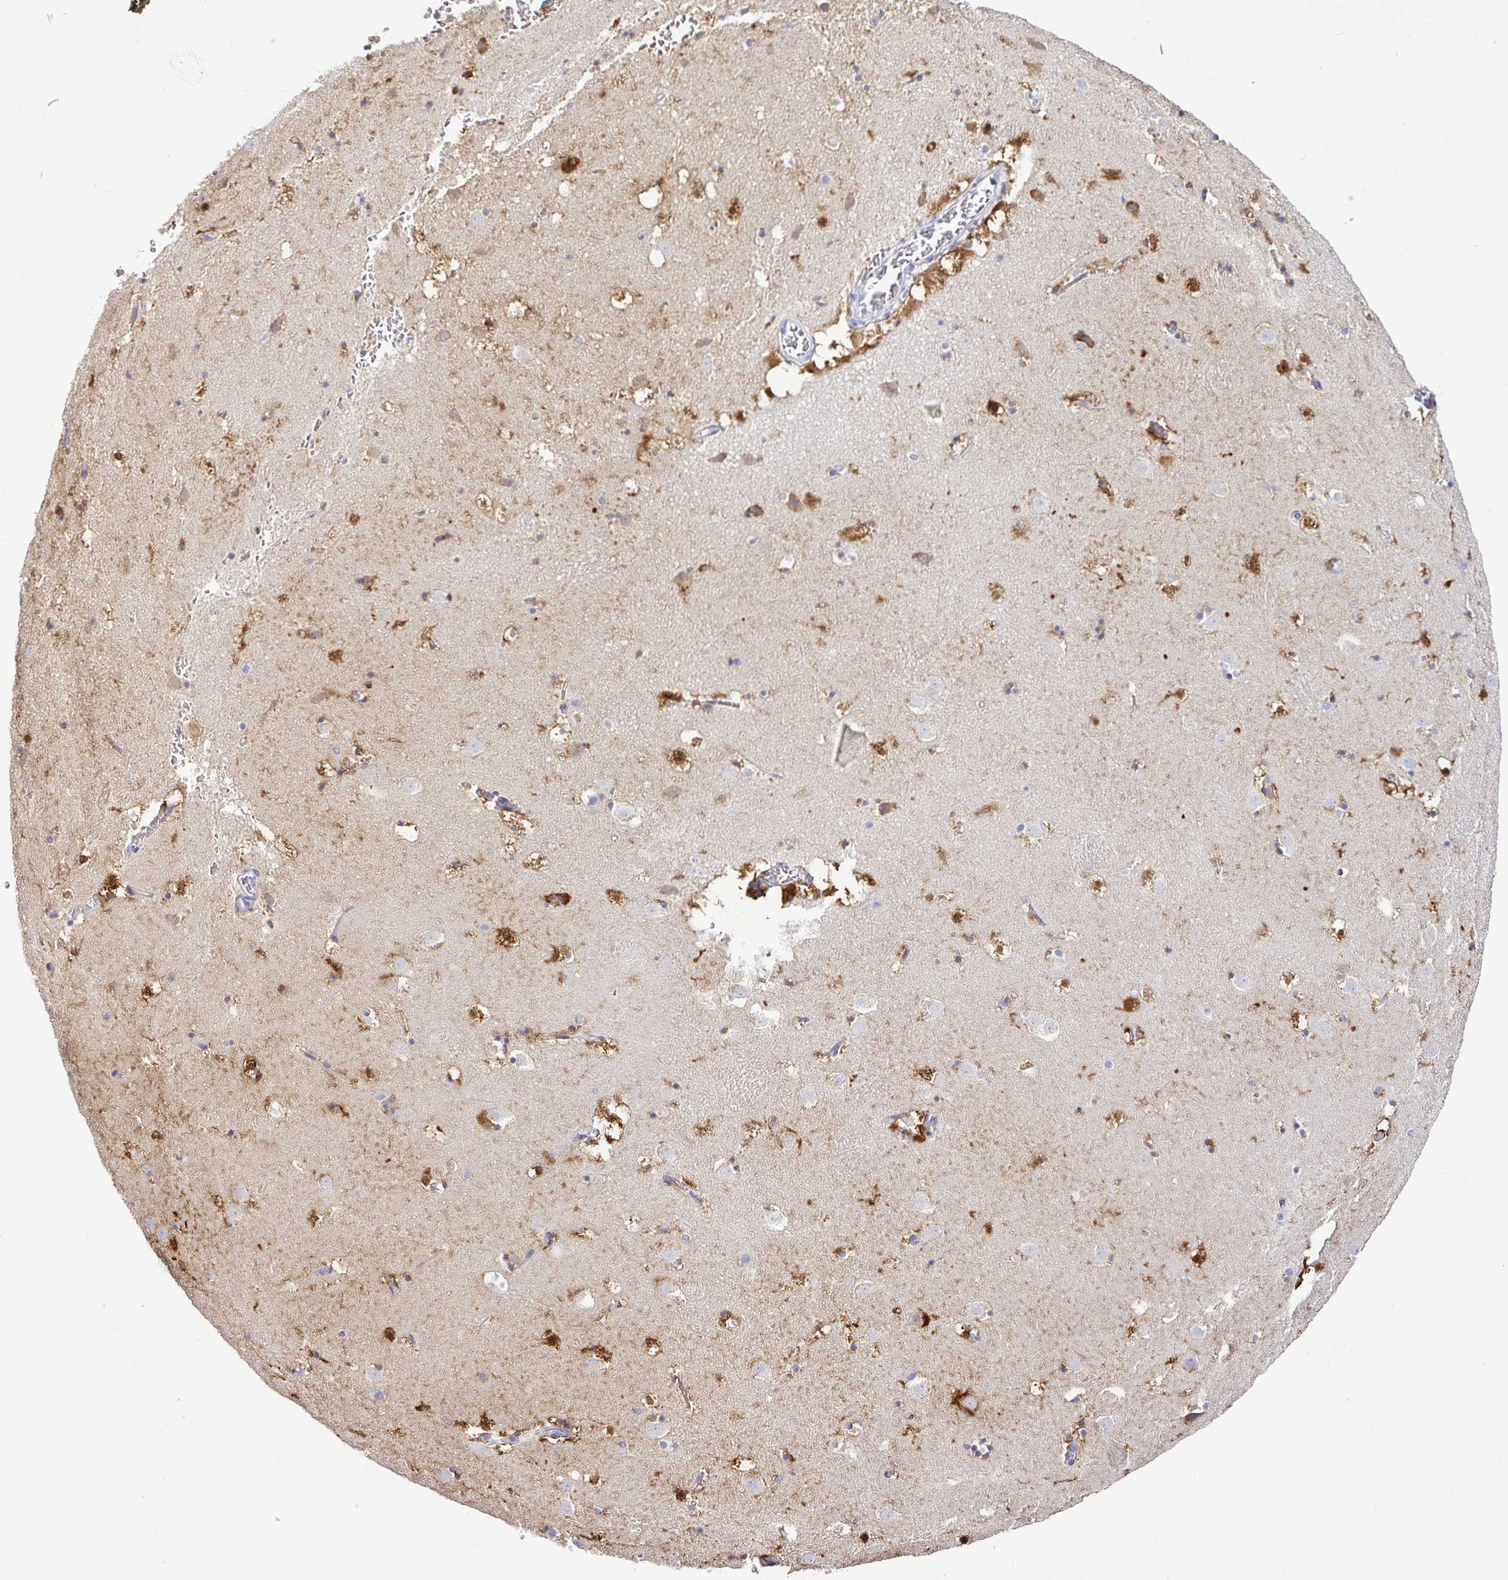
{"staining": {"intensity": "moderate", "quantity": "25%-75%", "location": "cytoplasmic/membranous"}, "tissue": "caudate", "cell_type": "Glial cells", "image_type": "normal", "snomed": [{"axis": "morphology", "description": "Normal tissue, NOS"}, {"axis": "topography", "description": "Lateral ventricle wall"}], "caption": "Human caudate stained for a protein (brown) shows moderate cytoplasmic/membranous positive staining in approximately 25%-75% of glial cells.", "gene": "BACE2", "patient": {"sex": "male", "age": 37}}